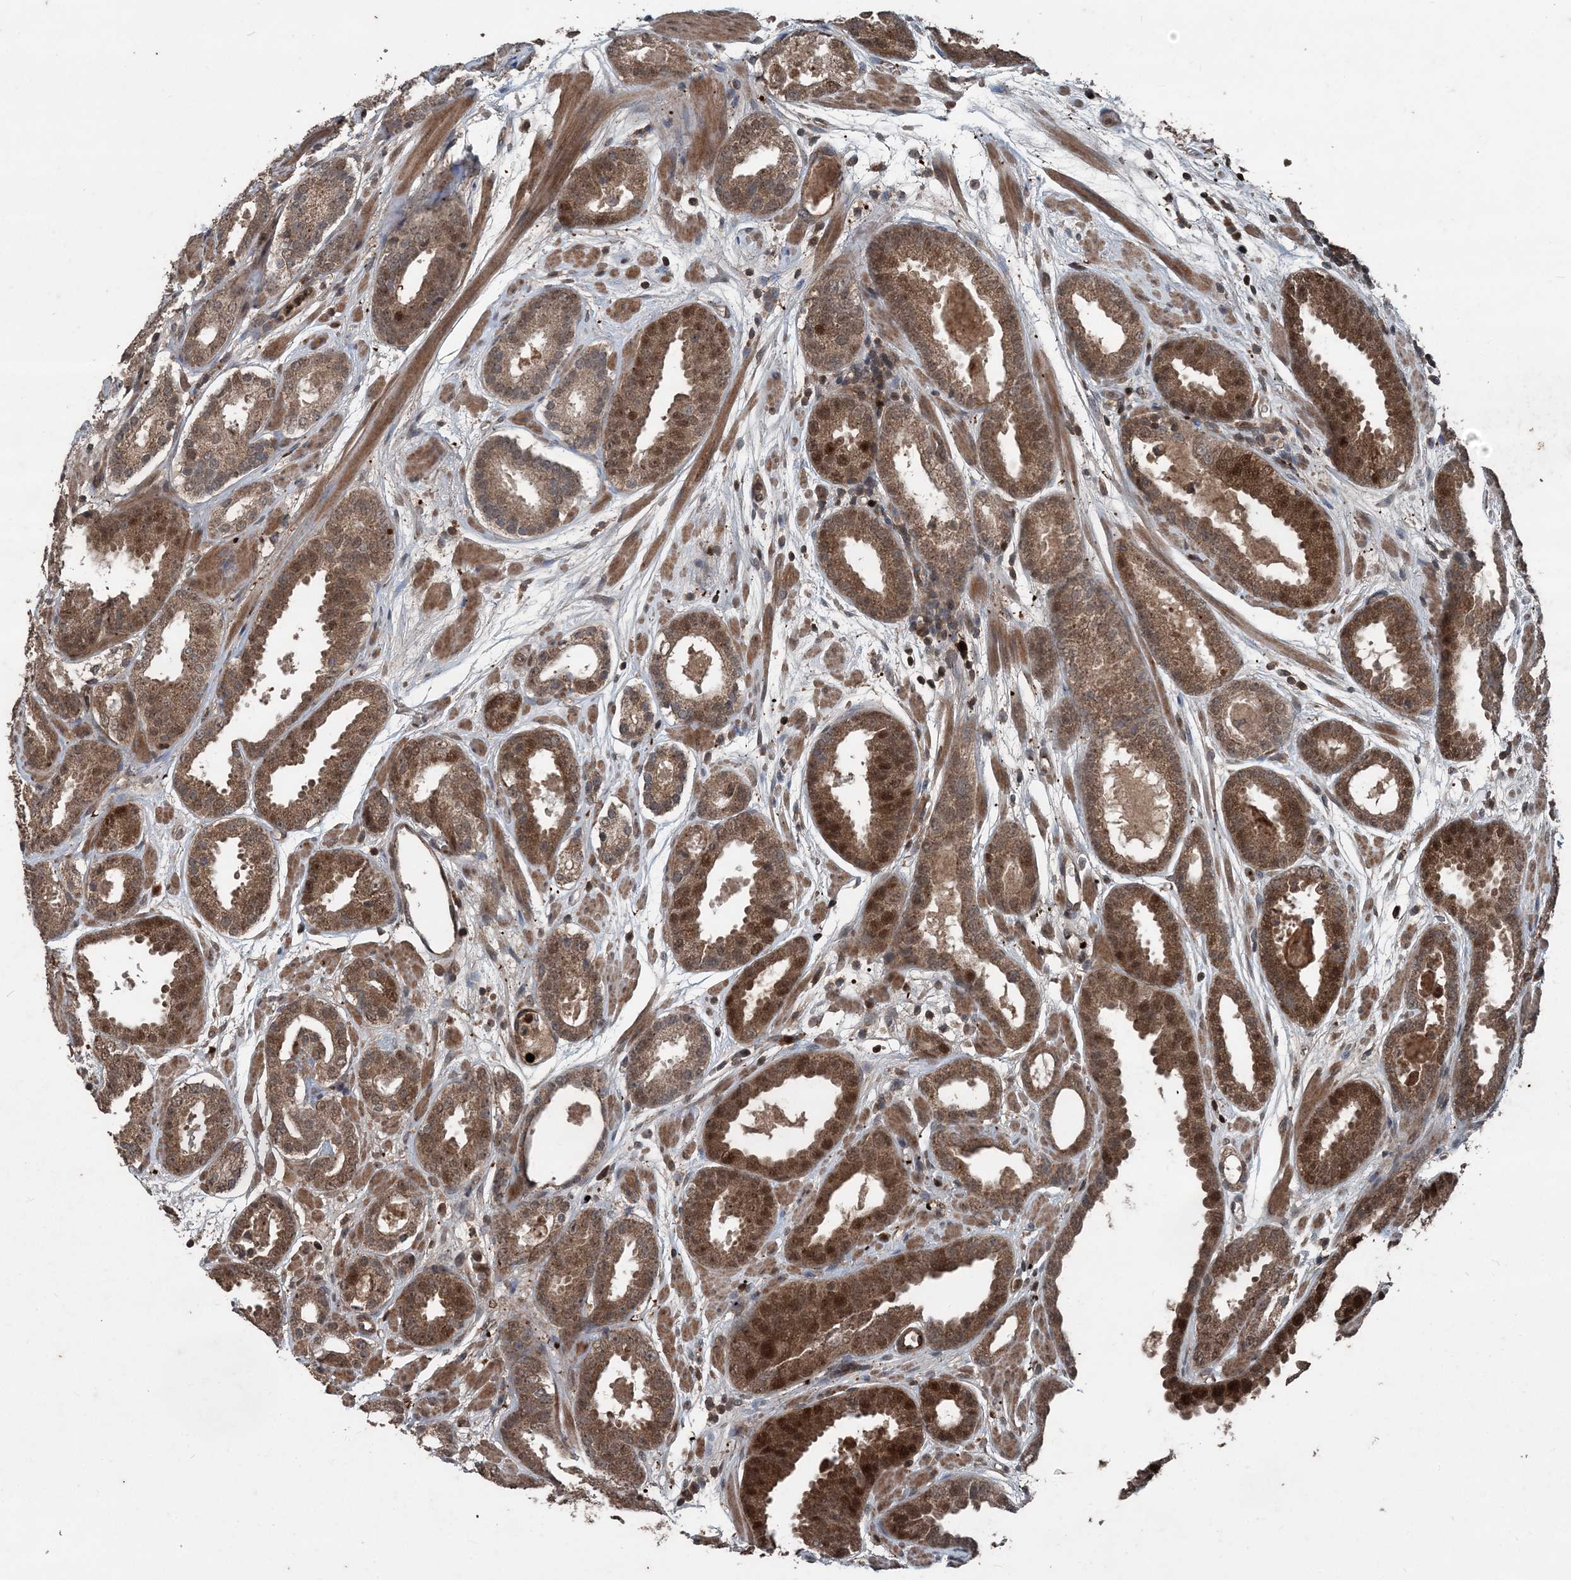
{"staining": {"intensity": "moderate", "quantity": ">75%", "location": "cytoplasmic/membranous,nuclear"}, "tissue": "prostate cancer", "cell_type": "Tumor cells", "image_type": "cancer", "snomed": [{"axis": "morphology", "description": "Adenocarcinoma, Low grade"}, {"axis": "topography", "description": "Prostate"}], "caption": "An image of prostate adenocarcinoma (low-grade) stained for a protein demonstrates moderate cytoplasmic/membranous and nuclear brown staining in tumor cells.", "gene": "CFL1", "patient": {"sex": "male", "age": 69}}